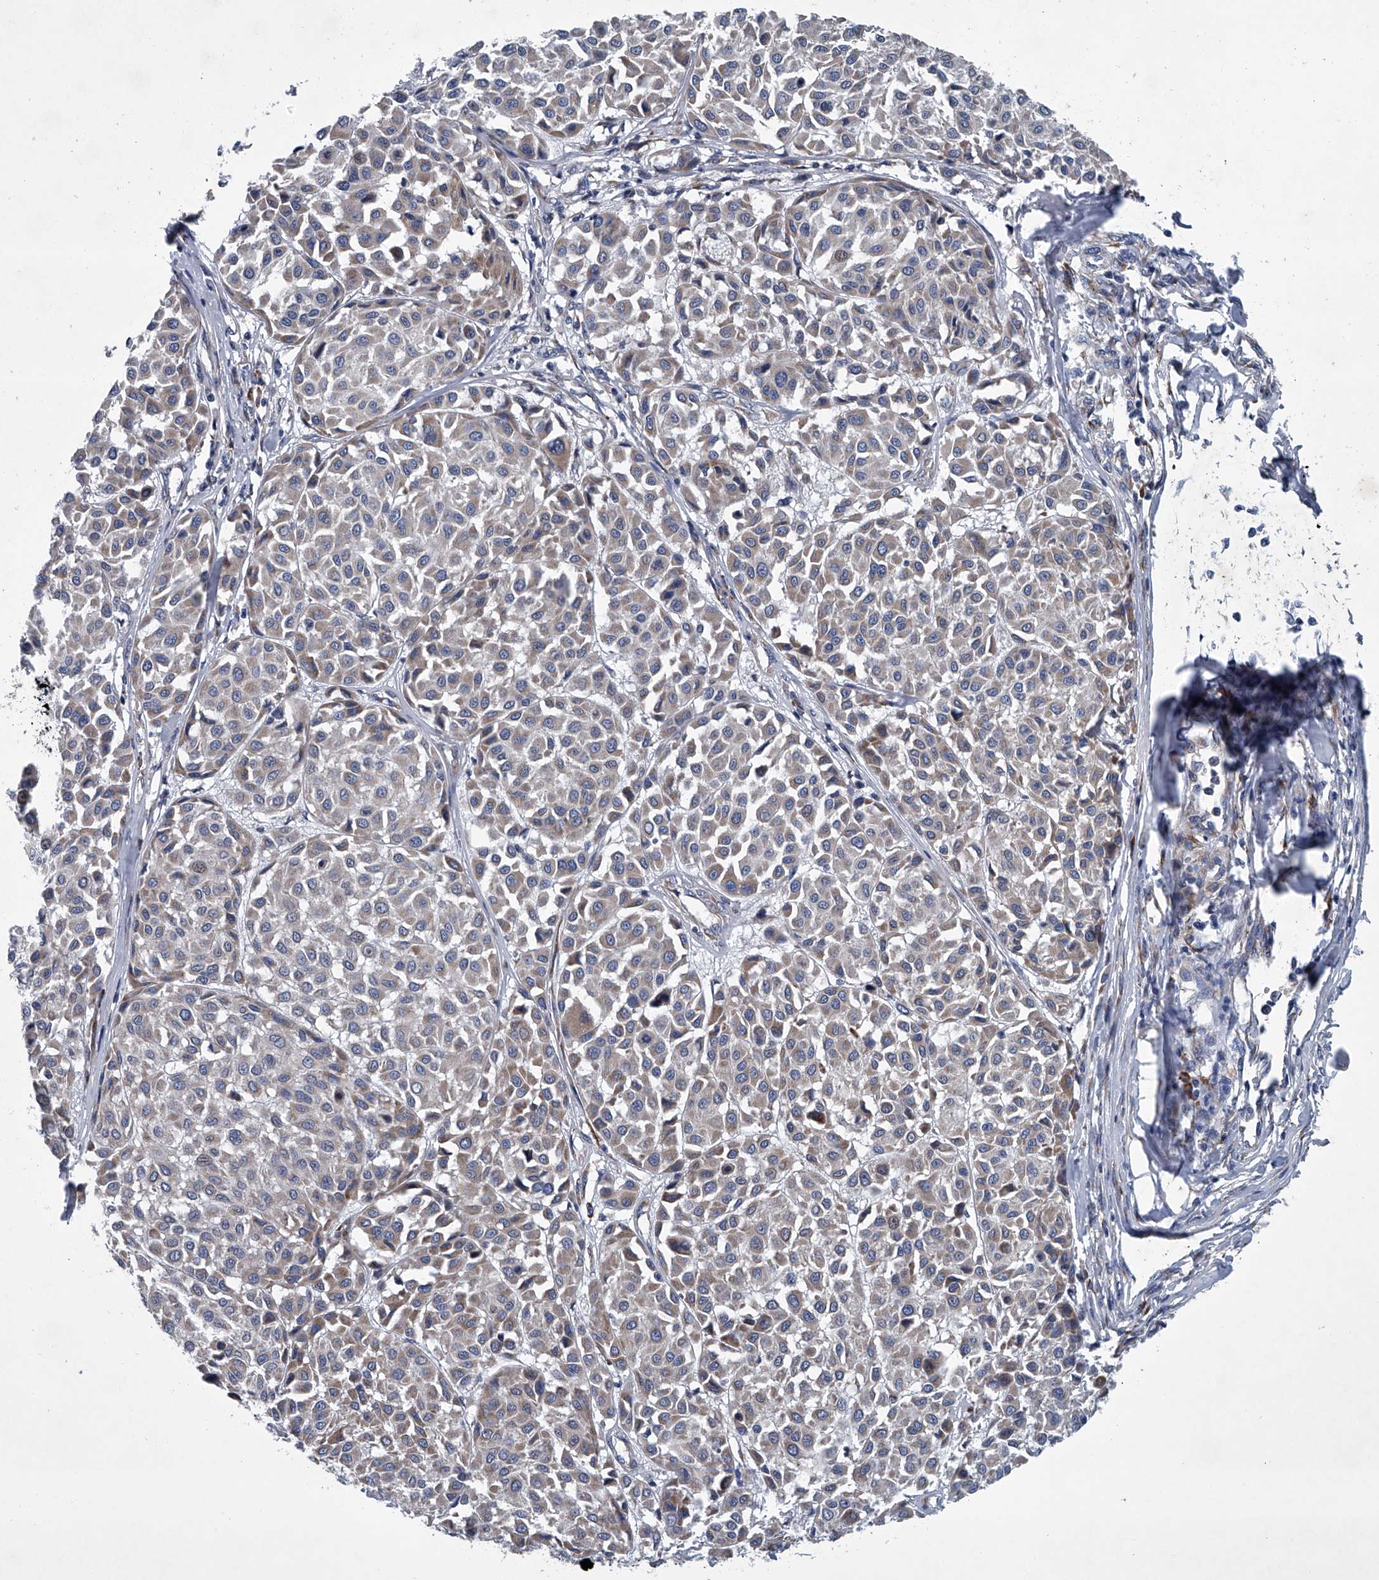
{"staining": {"intensity": "weak", "quantity": "<25%", "location": "cytoplasmic/membranous"}, "tissue": "melanoma", "cell_type": "Tumor cells", "image_type": "cancer", "snomed": [{"axis": "morphology", "description": "Malignant melanoma, Metastatic site"}, {"axis": "topography", "description": "Soft tissue"}], "caption": "High magnification brightfield microscopy of melanoma stained with DAB (brown) and counterstained with hematoxylin (blue): tumor cells show no significant expression.", "gene": "ABCG1", "patient": {"sex": "male", "age": 41}}